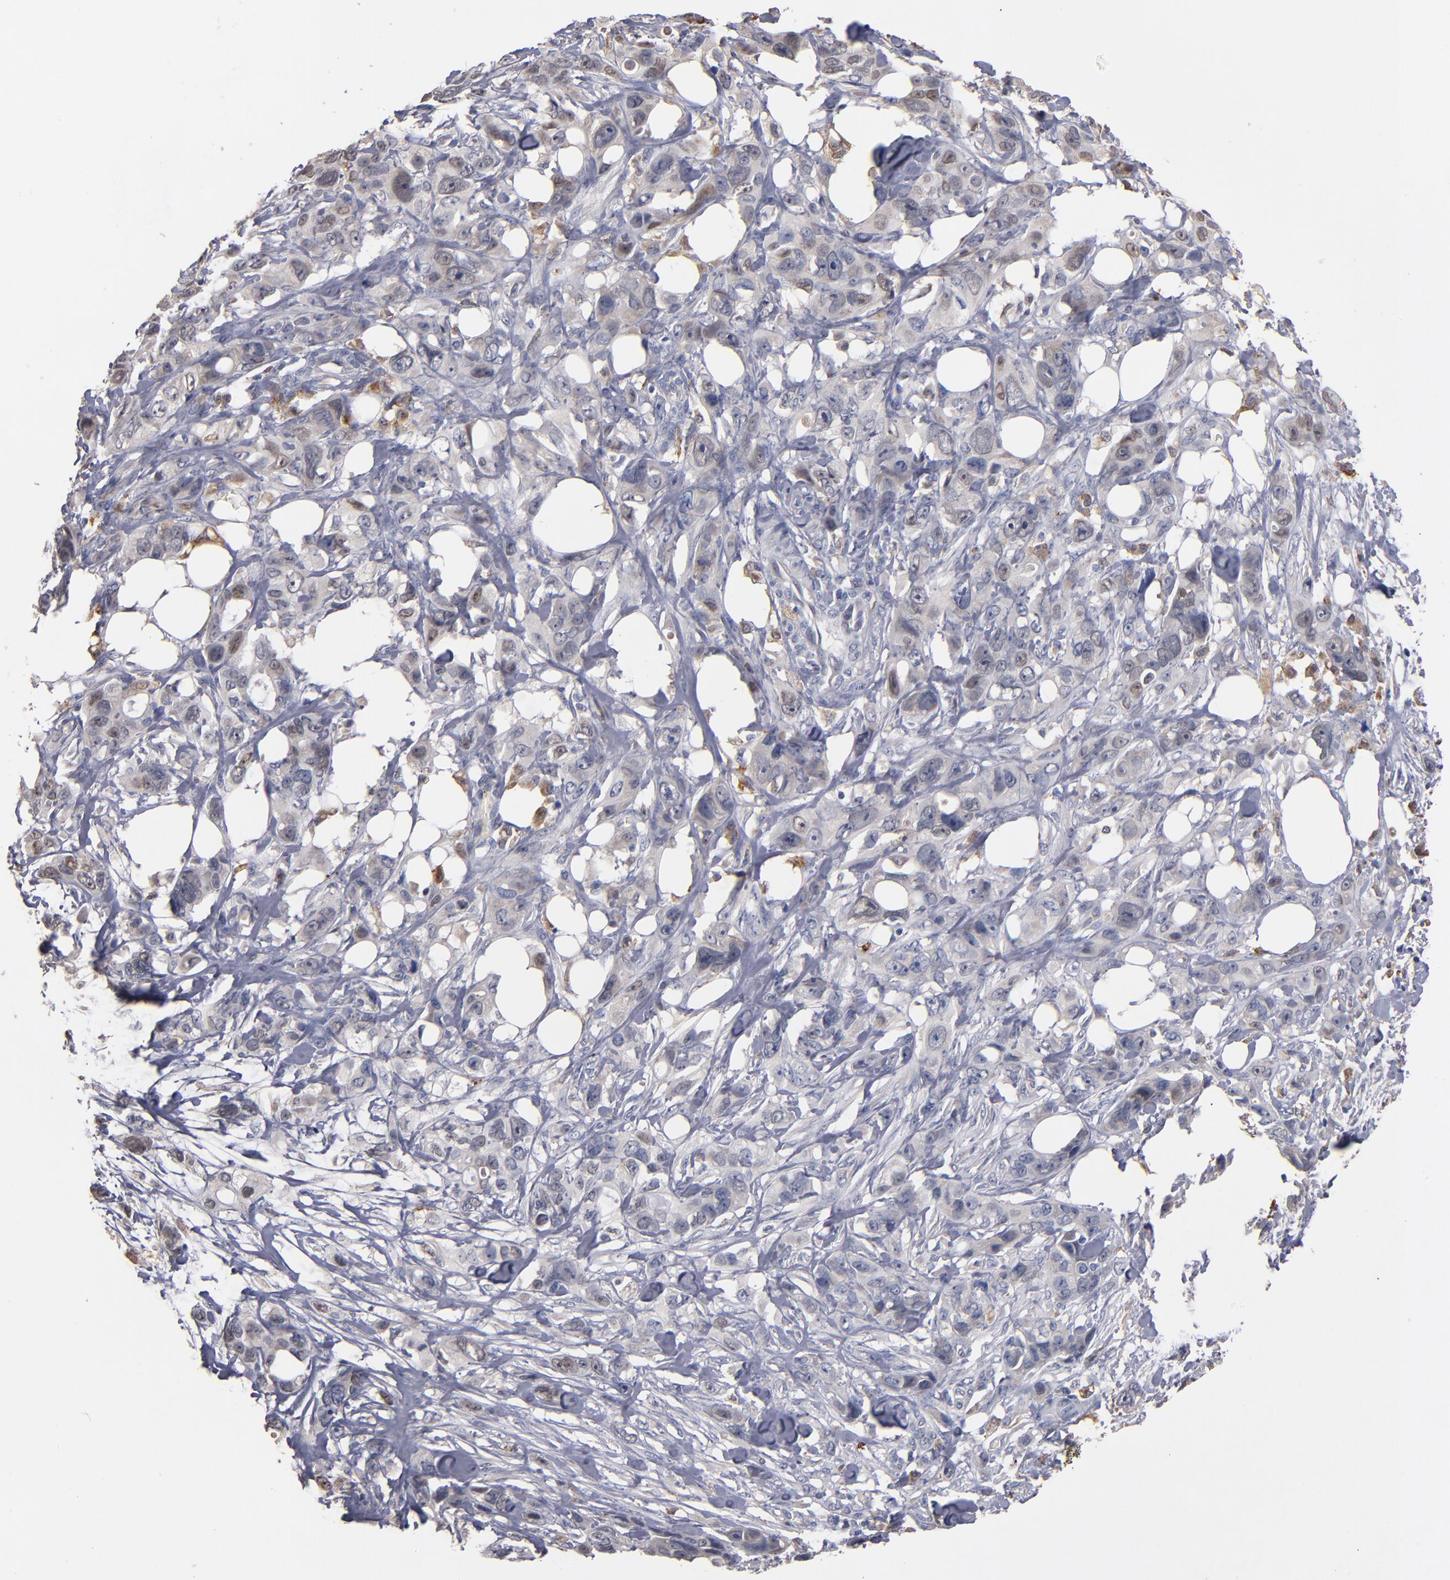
{"staining": {"intensity": "weak", "quantity": "<25%", "location": "cytoplasmic/membranous"}, "tissue": "stomach cancer", "cell_type": "Tumor cells", "image_type": "cancer", "snomed": [{"axis": "morphology", "description": "Adenocarcinoma, NOS"}, {"axis": "topography", "description": "Stomach, upper"}], "caption": "Adenocarcinoma (stomach) was stained to show a protein in brown. There is no significant staining in tumor cells.", "gene": "SELP", "patient": {"sex": "male", "age": 47}}